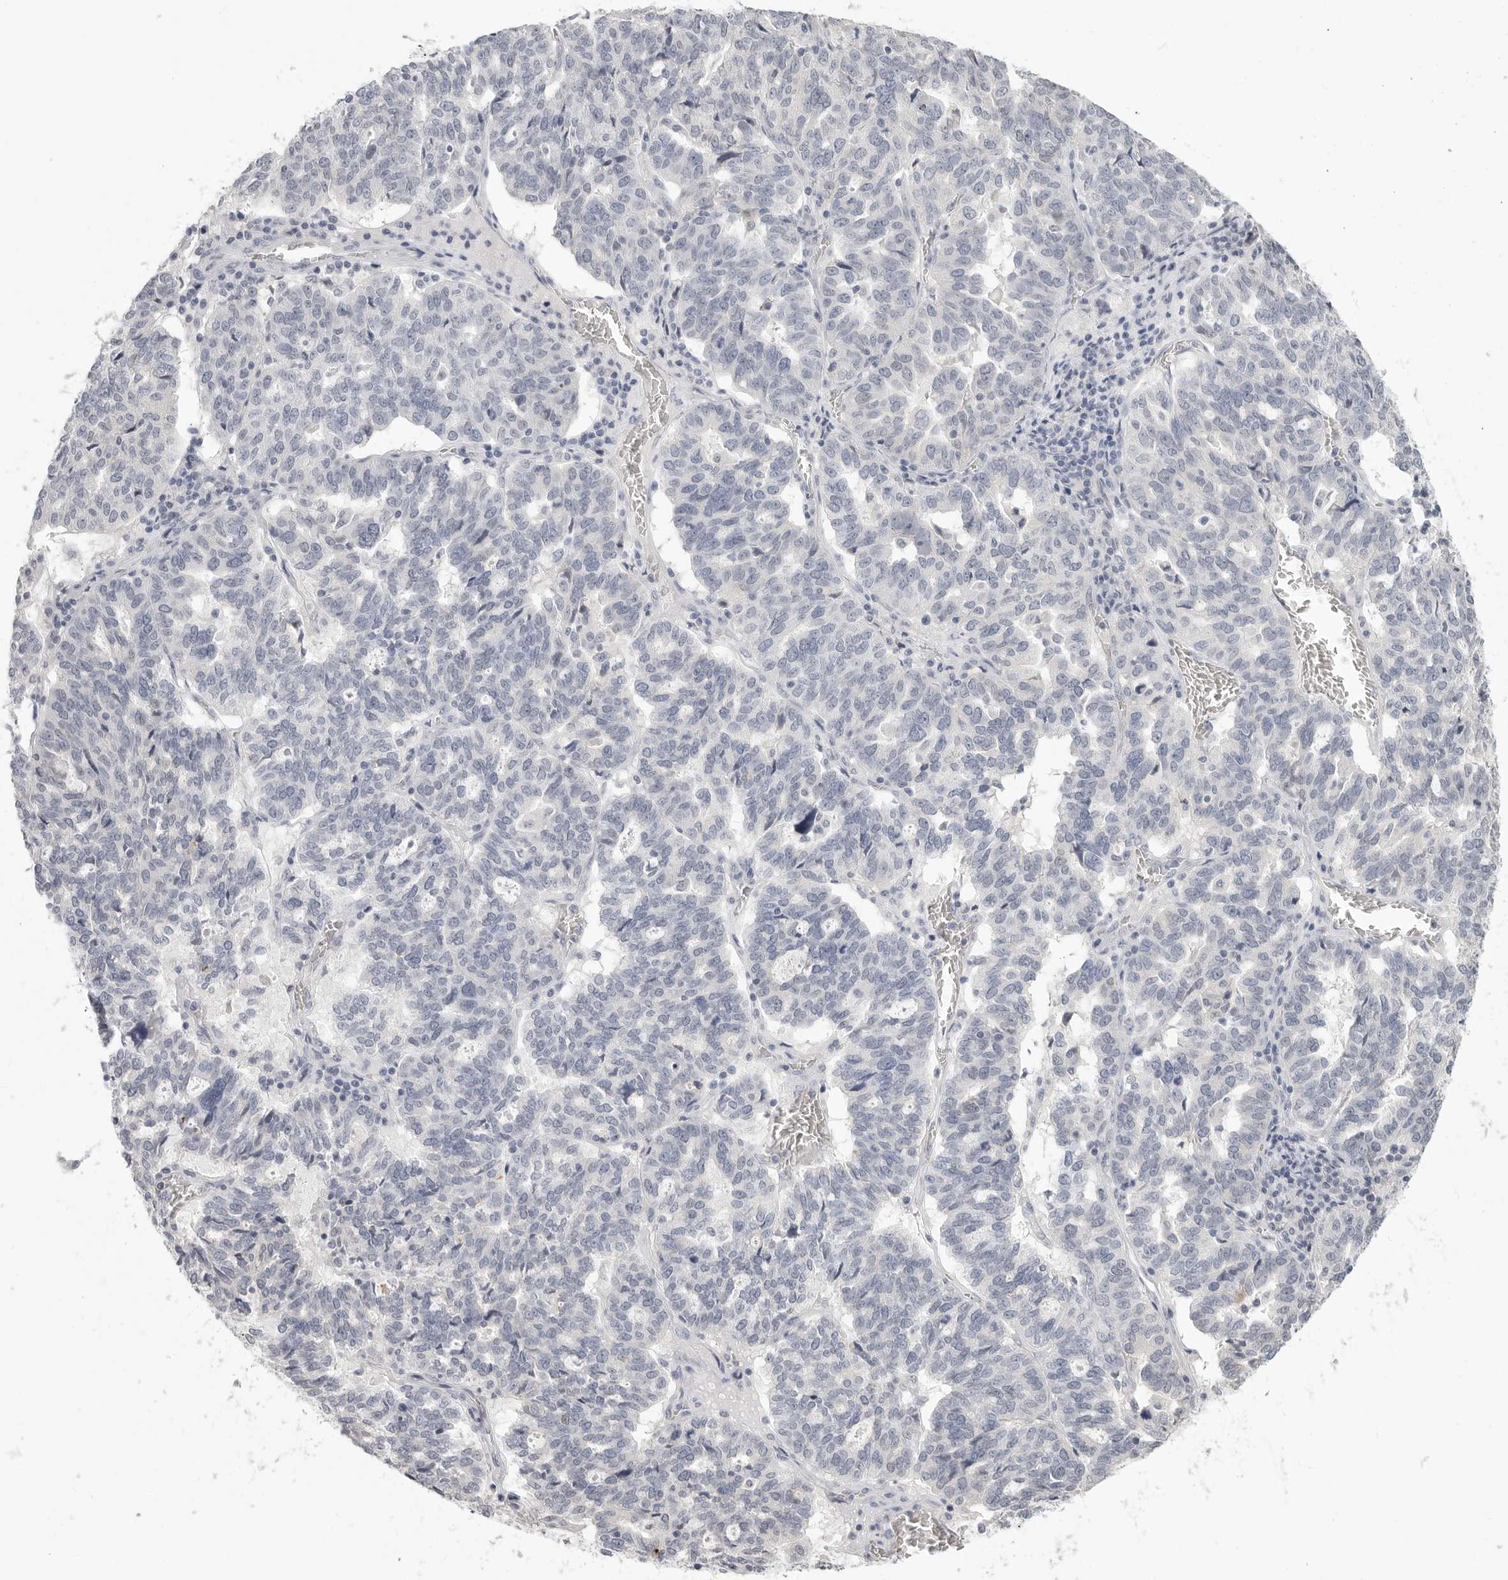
{"staining": {"intensity": "negative", "quantity": "none", "location": "none"}, "tissue": "ovarian cancer", "cell_type": "Tumor cells", "image_type": "cancer", "snomed": [{"axis": "morphology", "description": "Cystadenocarcinoma, serous, NOS"}, {"axis": "topography", "description": "Ovary"}], "caption": "High power microscopy image of an immunohistochemistry (IHC) micrograph of serous cystadenocarcinoma (ovarian), revealing no significant staining in tumor cells.", "gene": "HMGCS2", "patient": {"sex": "female", "age": 59}}